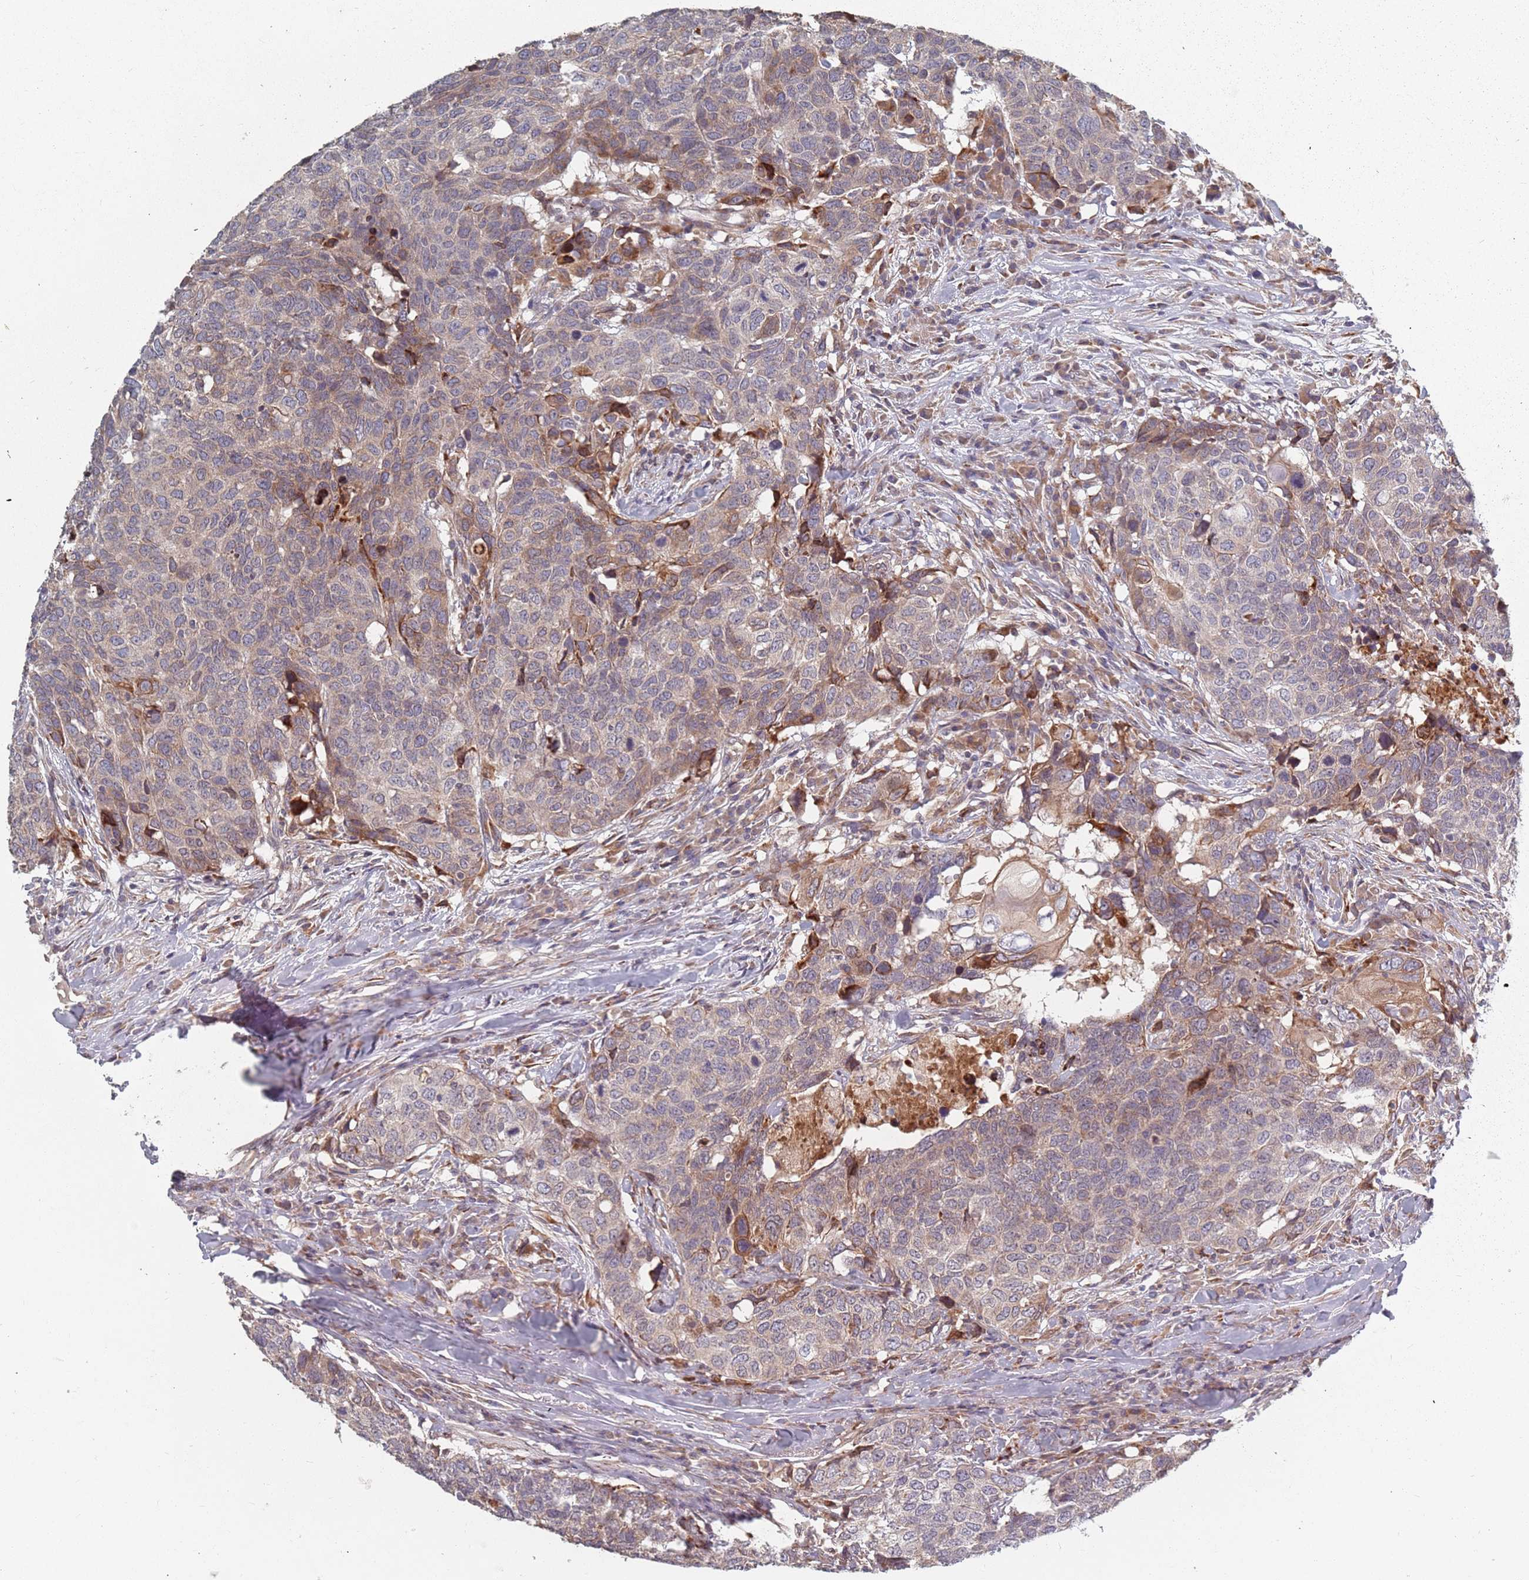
{"staining": {"intensity": "moderate", "quantity": "<25%", "location": "cytoplasmic/membranous"}, "tissue": "head and neck cancer", "cell_type": "Tumor cells", "image_type": "cancer", "snomed": [{"axis": "morphology", "description": "Normal tissue, NOS"}, {"axis": "morphology", "description": "Squamous cell carcinoma, NOS"}, {"axis": "topography", "description": "Skeletal muscle"}, {"axis": "topography", "description": "Vascular tissue"}, {"axis": "topography", "description": "Peripheral nerve tissue"}, {"axis": "topography", "description": "Head-Neck"}], "caption": "Immunohistochemistry (IHC) photomicrograph of head and neck squamous cell carcinoma stained for a protein (brown), which demonstrates low levels of moderate cytoplasmic/membranous expression in approximately <25% of tumor cells.", "gene": "ADAL", "patient": {"sex": "male", "age": 66}}